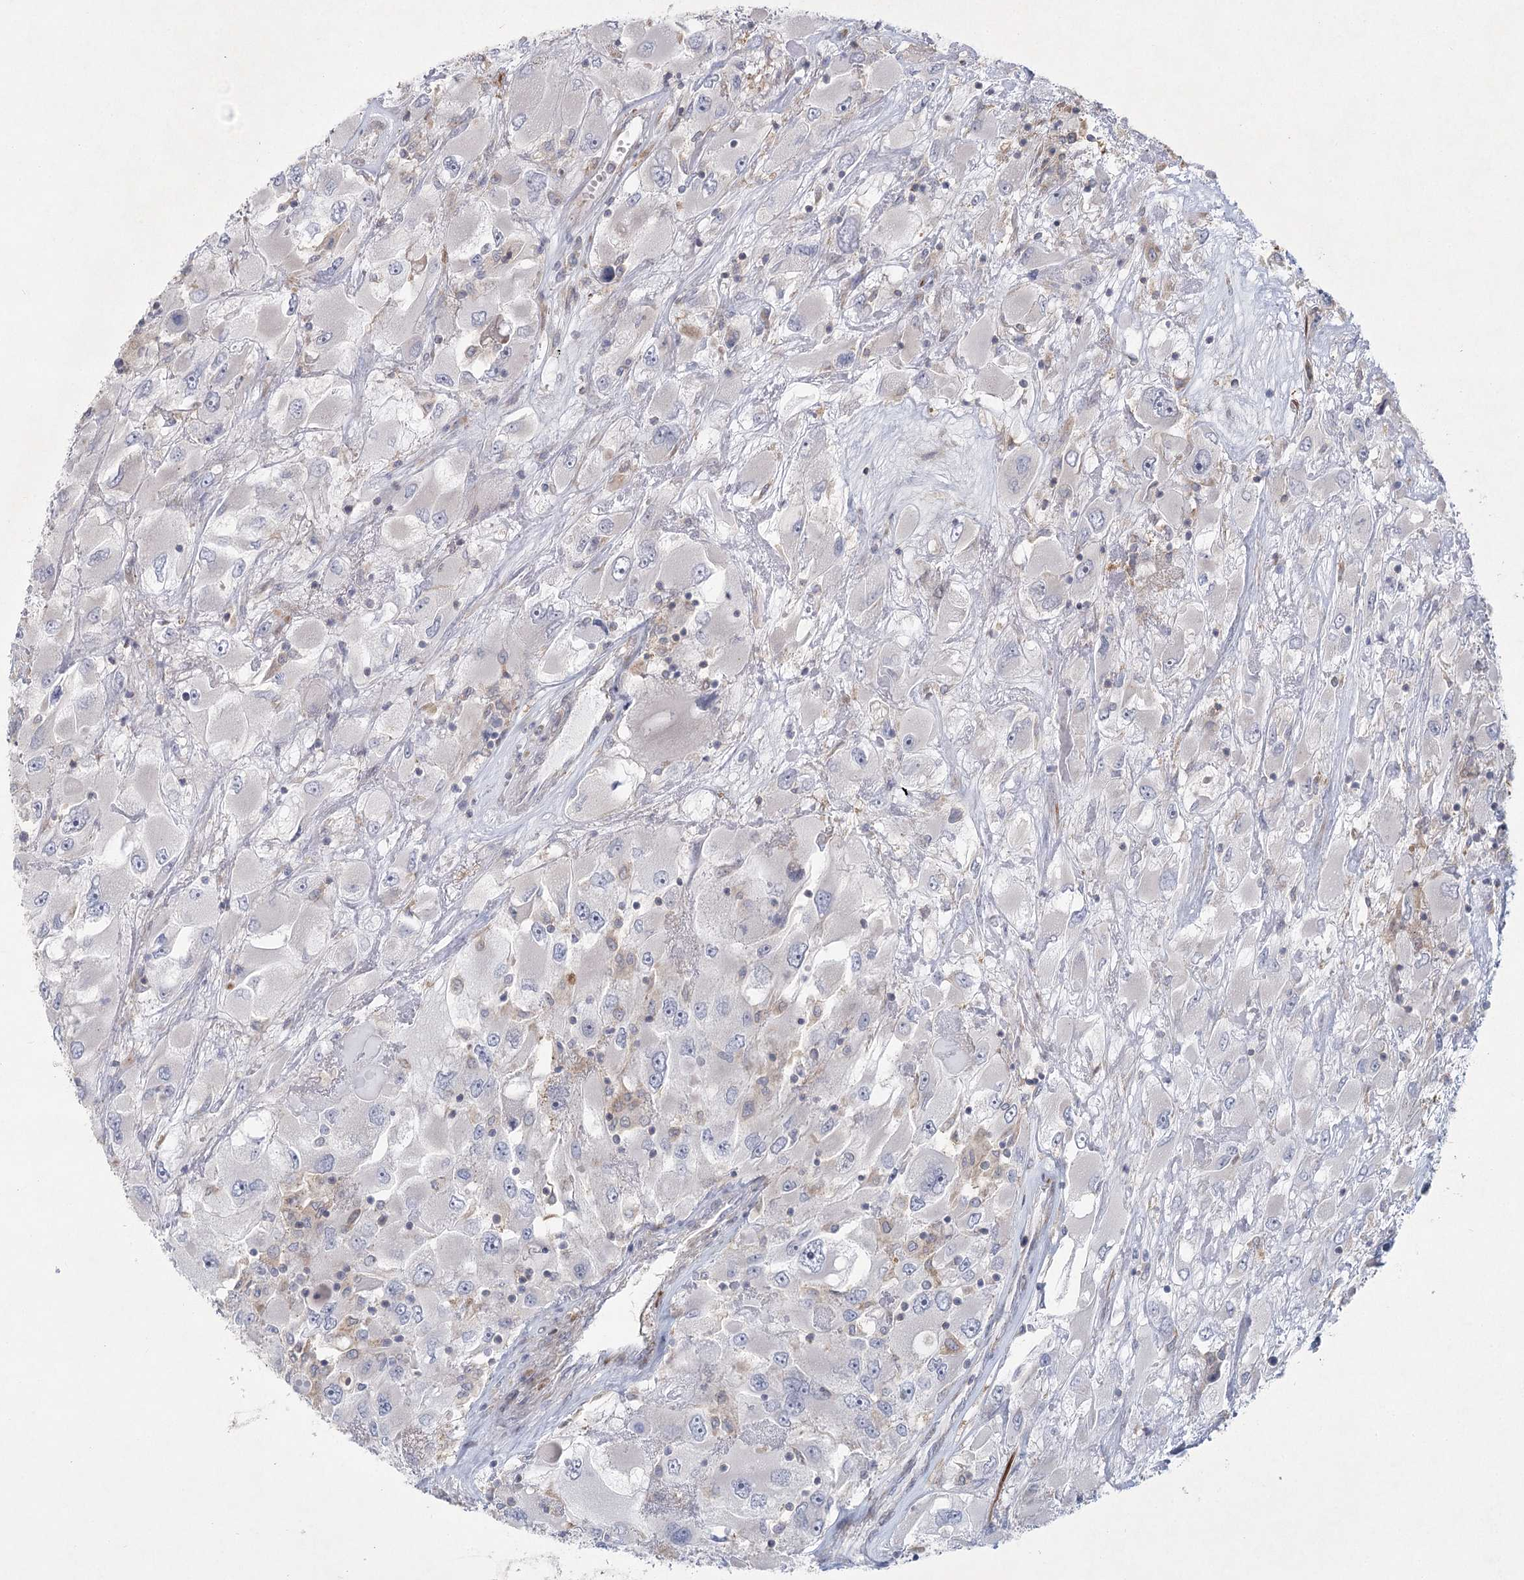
{"staining": {"intensity": "negative", "quantity": "none", "location": "none"}, "tissue": "renal cancer", "cell_type": "Tumor cells", "image_type": "cancer", "snomed": [{"axis": "morphology", "description": "Adenocarcinoma, NOS"}, {"axis": "topography", "description": "Kidney"}], "caption": "Tumor cells show no significant protein positivity in renal adenocarcinoma. Nuclei are stained in blue.", "gene": "FAM110C", "patient": {"sex": "female", "age": 52}}